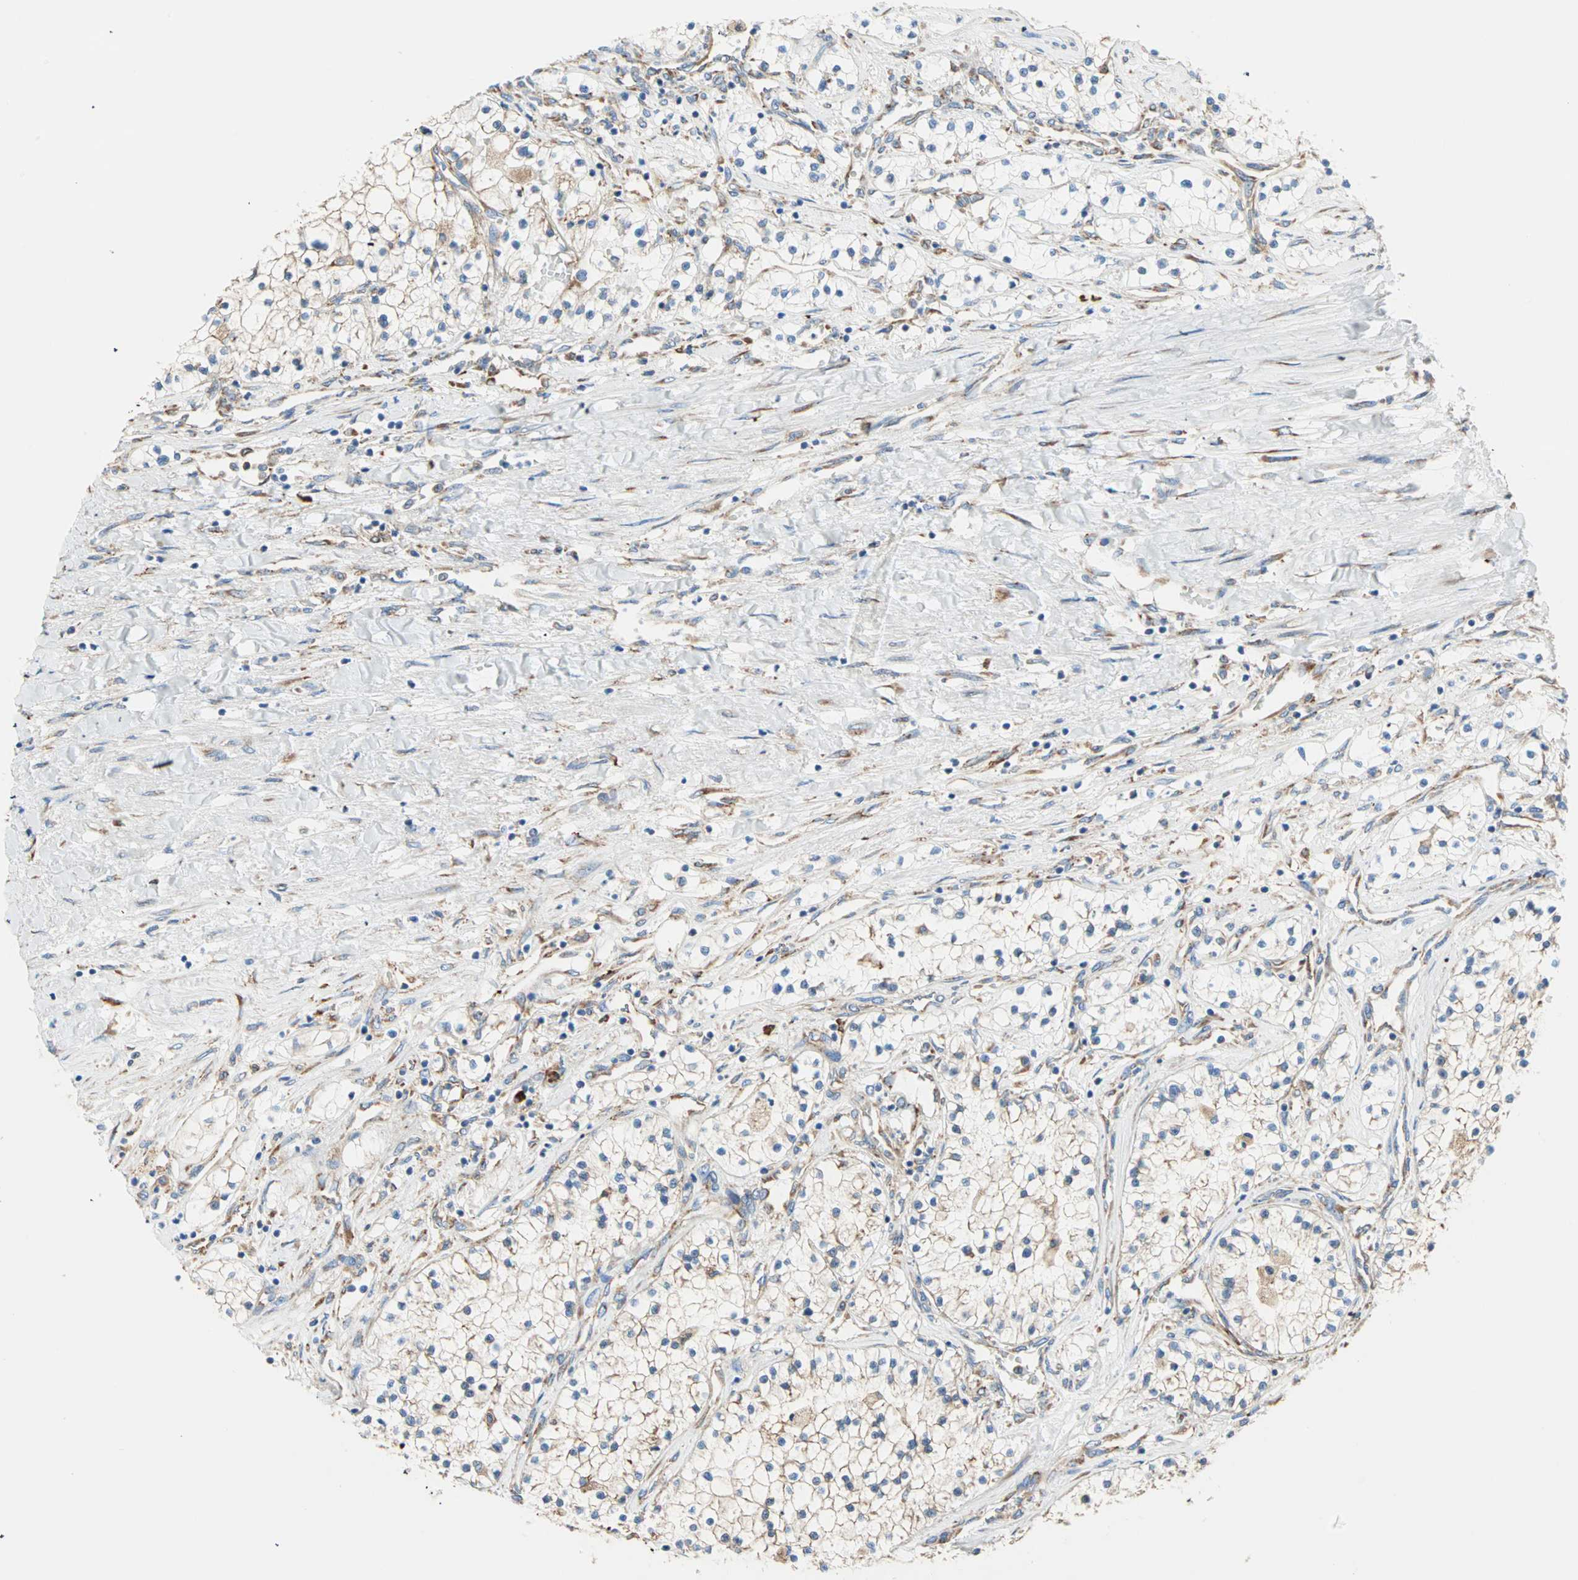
{"staining": {"intensity": "moderate", "quantity": ">75%", "location": "cytoplasmic/membranous"}, "tissue": "renal cancer", "cell_type": "Tumor cells", "image_type": "cancer", "snomed": [{"axis": "morphology", "description": "Adenocarcinoma, NOS"}, {"axis": "topography", "description": "Kidney"}], "caption": "DAB immunohistochemical staining of human renal adenocarcinoma reveals moderate cytoplasmic/membranous protein staining in approximately >75% of tumor cells. (DAB IHC, brown staining for protein, blue staining for nuclei).", "gene": "PLCXD1", "patient": {"sex": "male", "age": 68}}